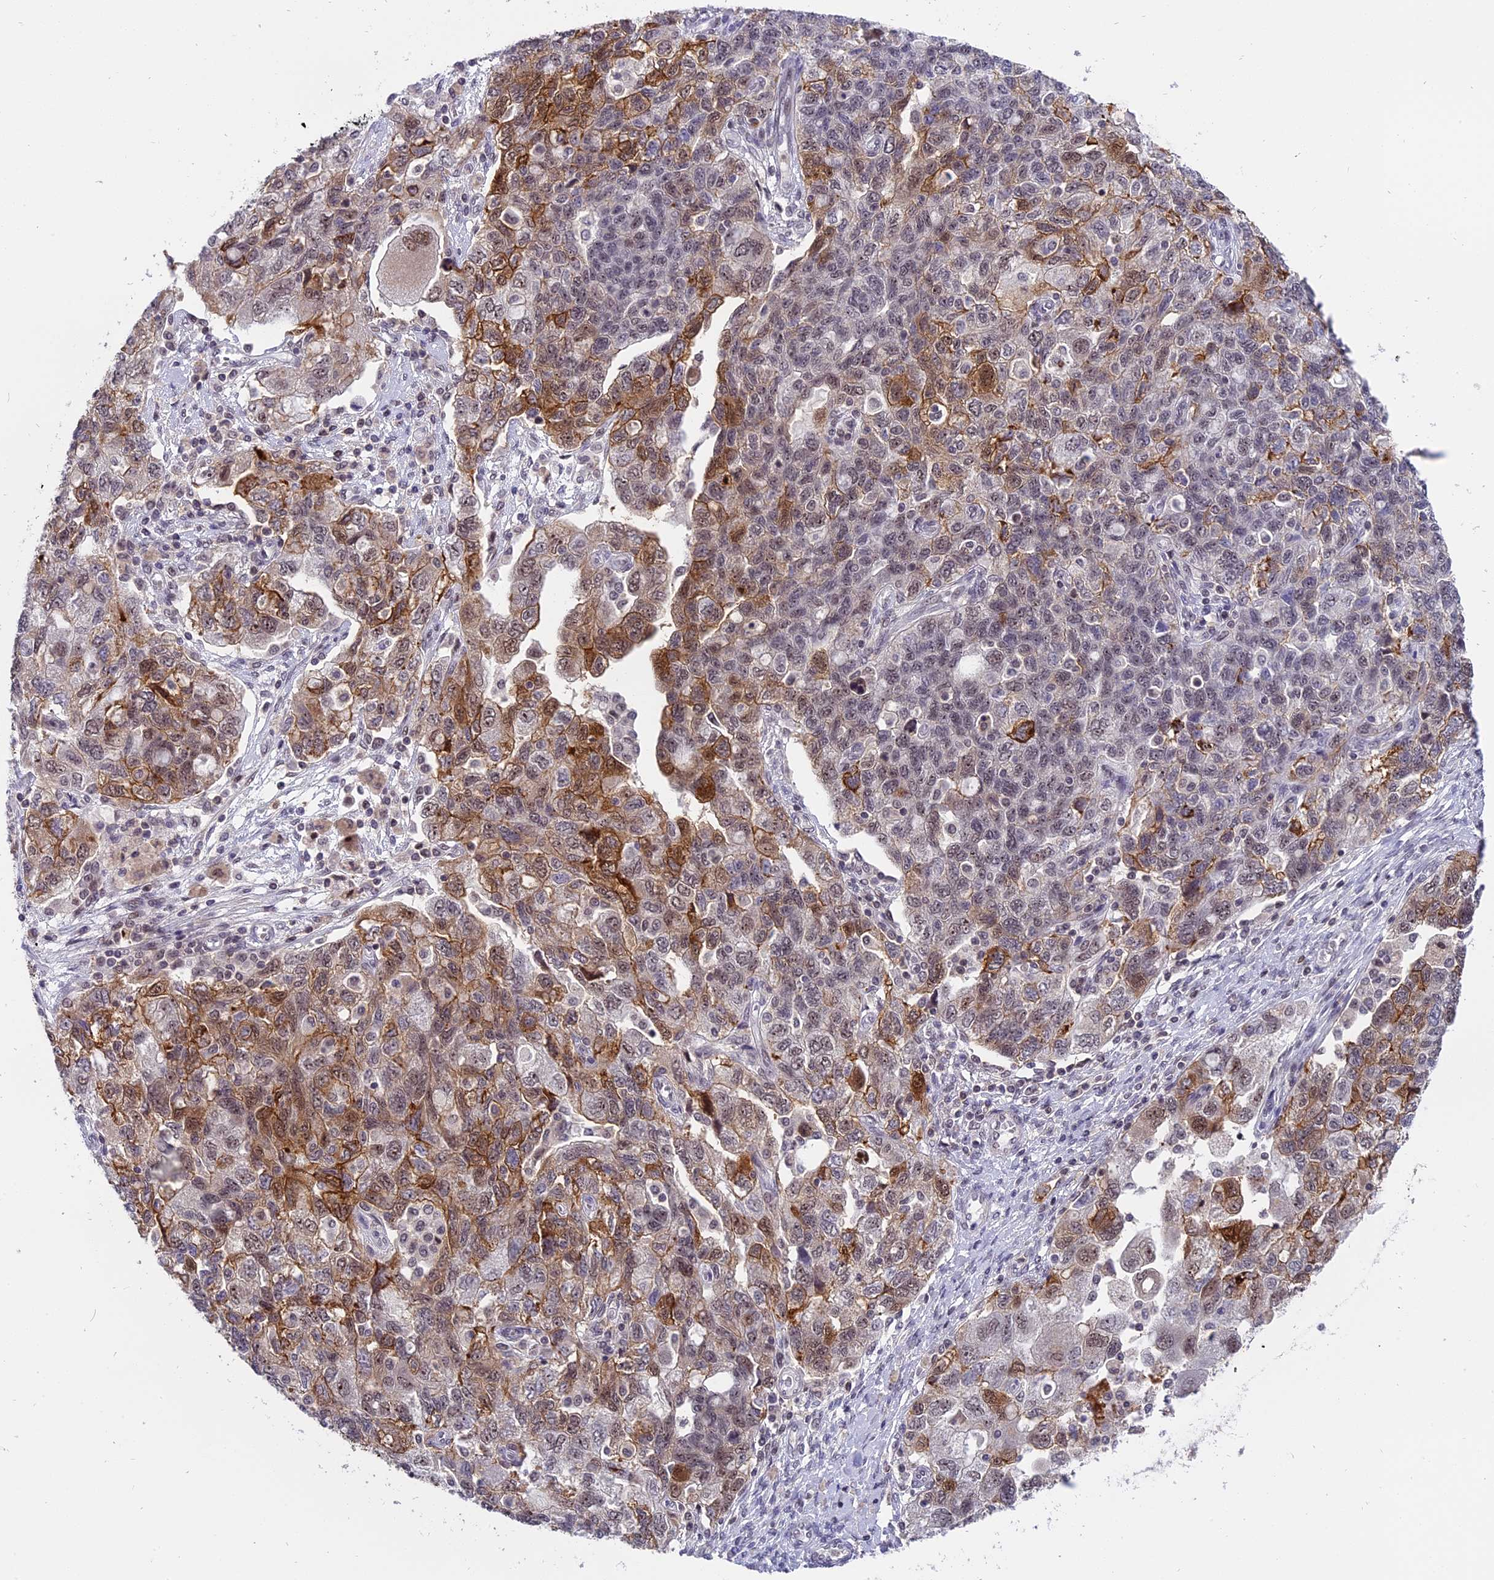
{"staining": {"intensity": "moderate", "quantity": "25%-75%", "location": "cytoplasmic/membranous,nuclear"}, "tissue": "ovarian cancer", "cell_type": "Tumor cells", "image_type": "cancer", "snomed": [{"axis": "morphology", "description": "Carcinoma, NOS"}, {"axis": "morphology", "description": "Cystadenocarcinoma, serous, NOS"}, {"axis": "topography", "description": "Ovary"}], "caption": "Protein staining of ovarian cancer tissue demonstrates moderate cytoplasmic/membranous and nuclear positivity in approximately 25%-75% of tumor cells.", "gene": "TADA3", "patient": {"sex": "female", "age": 69}}